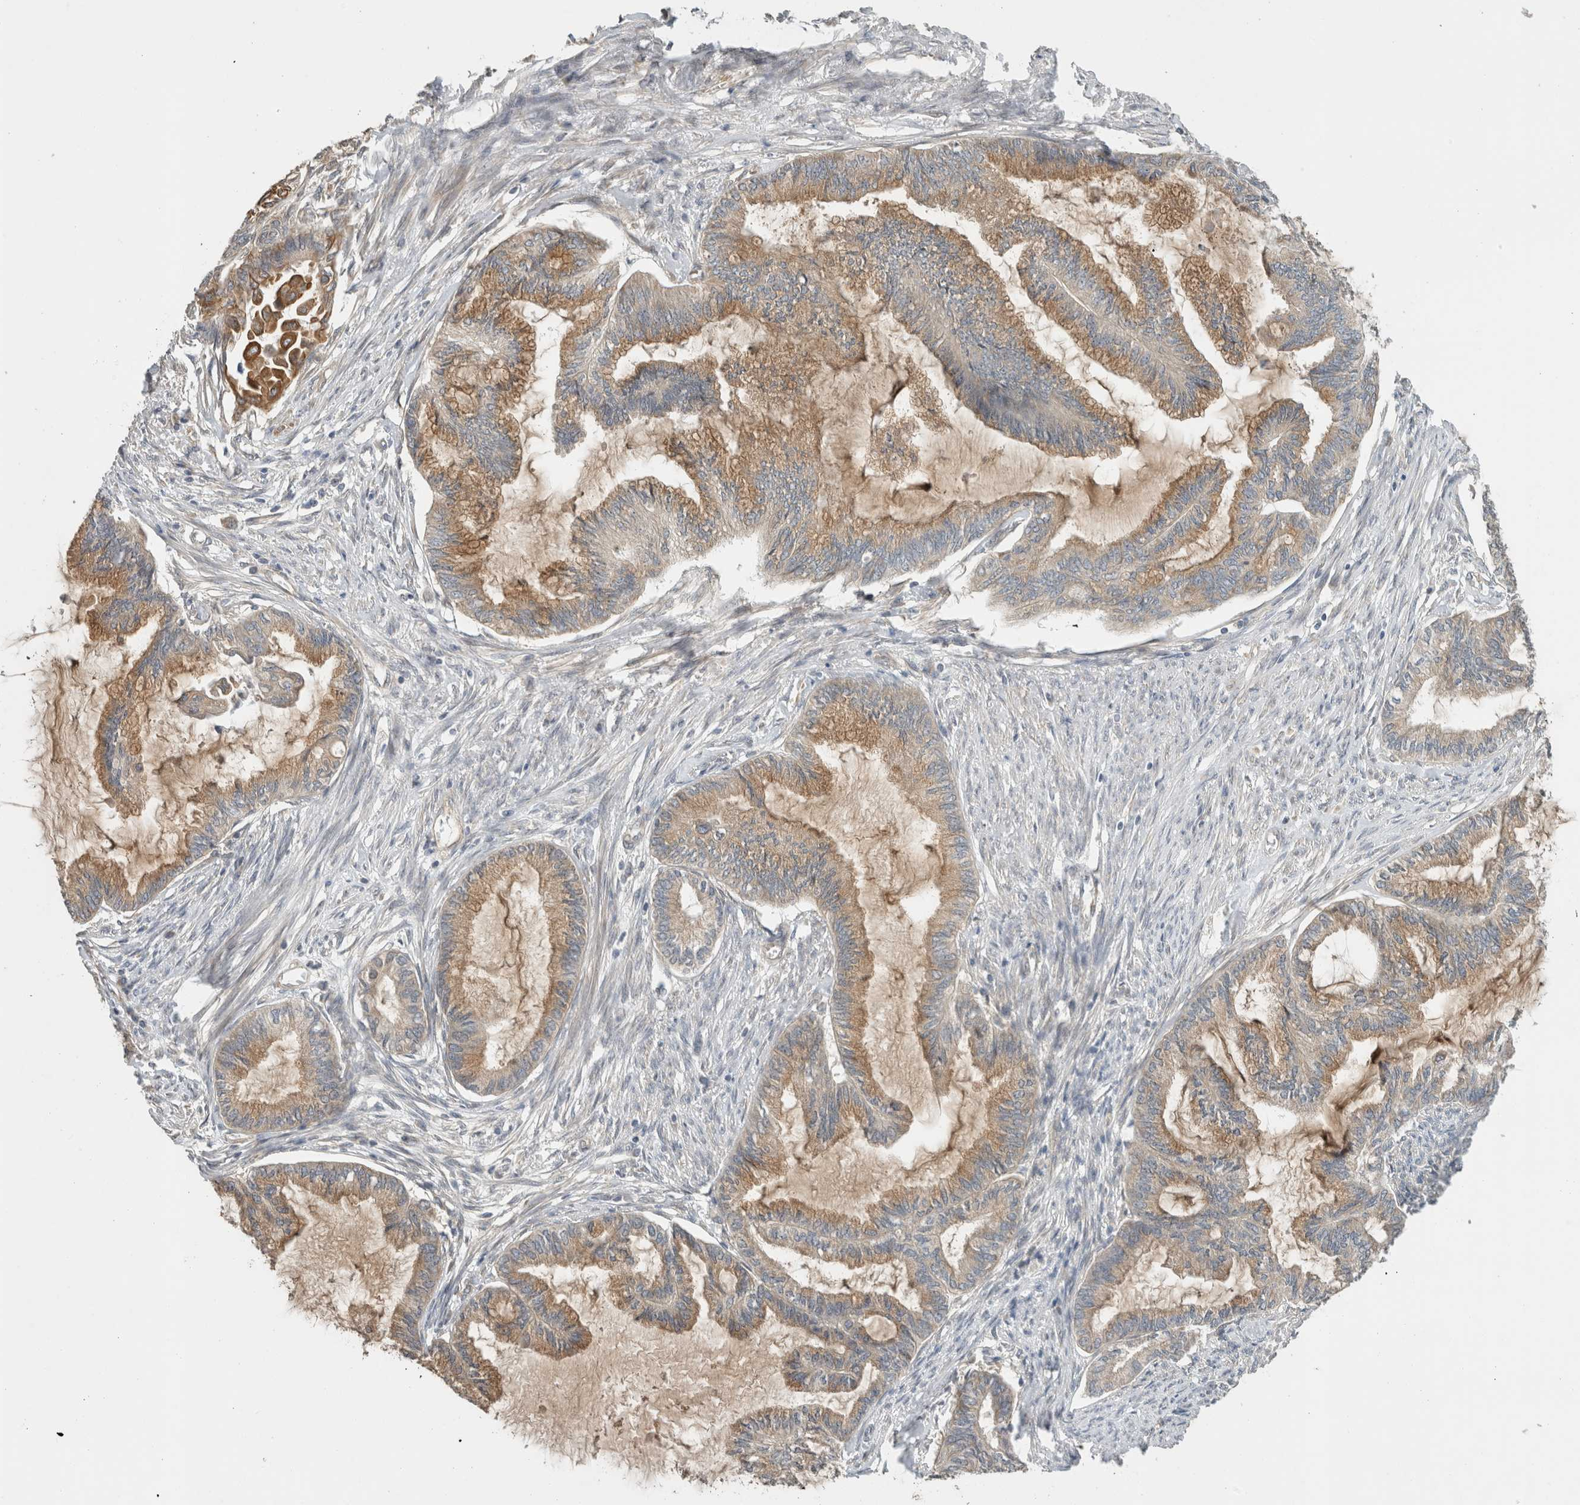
{"staining": {"intensity": "moderate", "quantity": "25%-75%", "location": "cytoplasmic/membranous"}, "tissue": "endometrial cancer", "cell_type": "Tumor cells", "image_type": "cancer", "snomed": [{"axis": "morphology", "description": "Adenocarcinoma, NOS"}, {"axis": "topography", "description": "Endometrium"}], "caption": "This photomicrograph shows endometrial cancer (adenocarcinoma) stained with IHC to label a protein in brown. The cytoplasmic/membranous of tumor cells show moderate positivity for the protein. Nuclei are counter-stained blue.", "gene": "PUM1", "patient": {"sex": "female", "age": 86}}